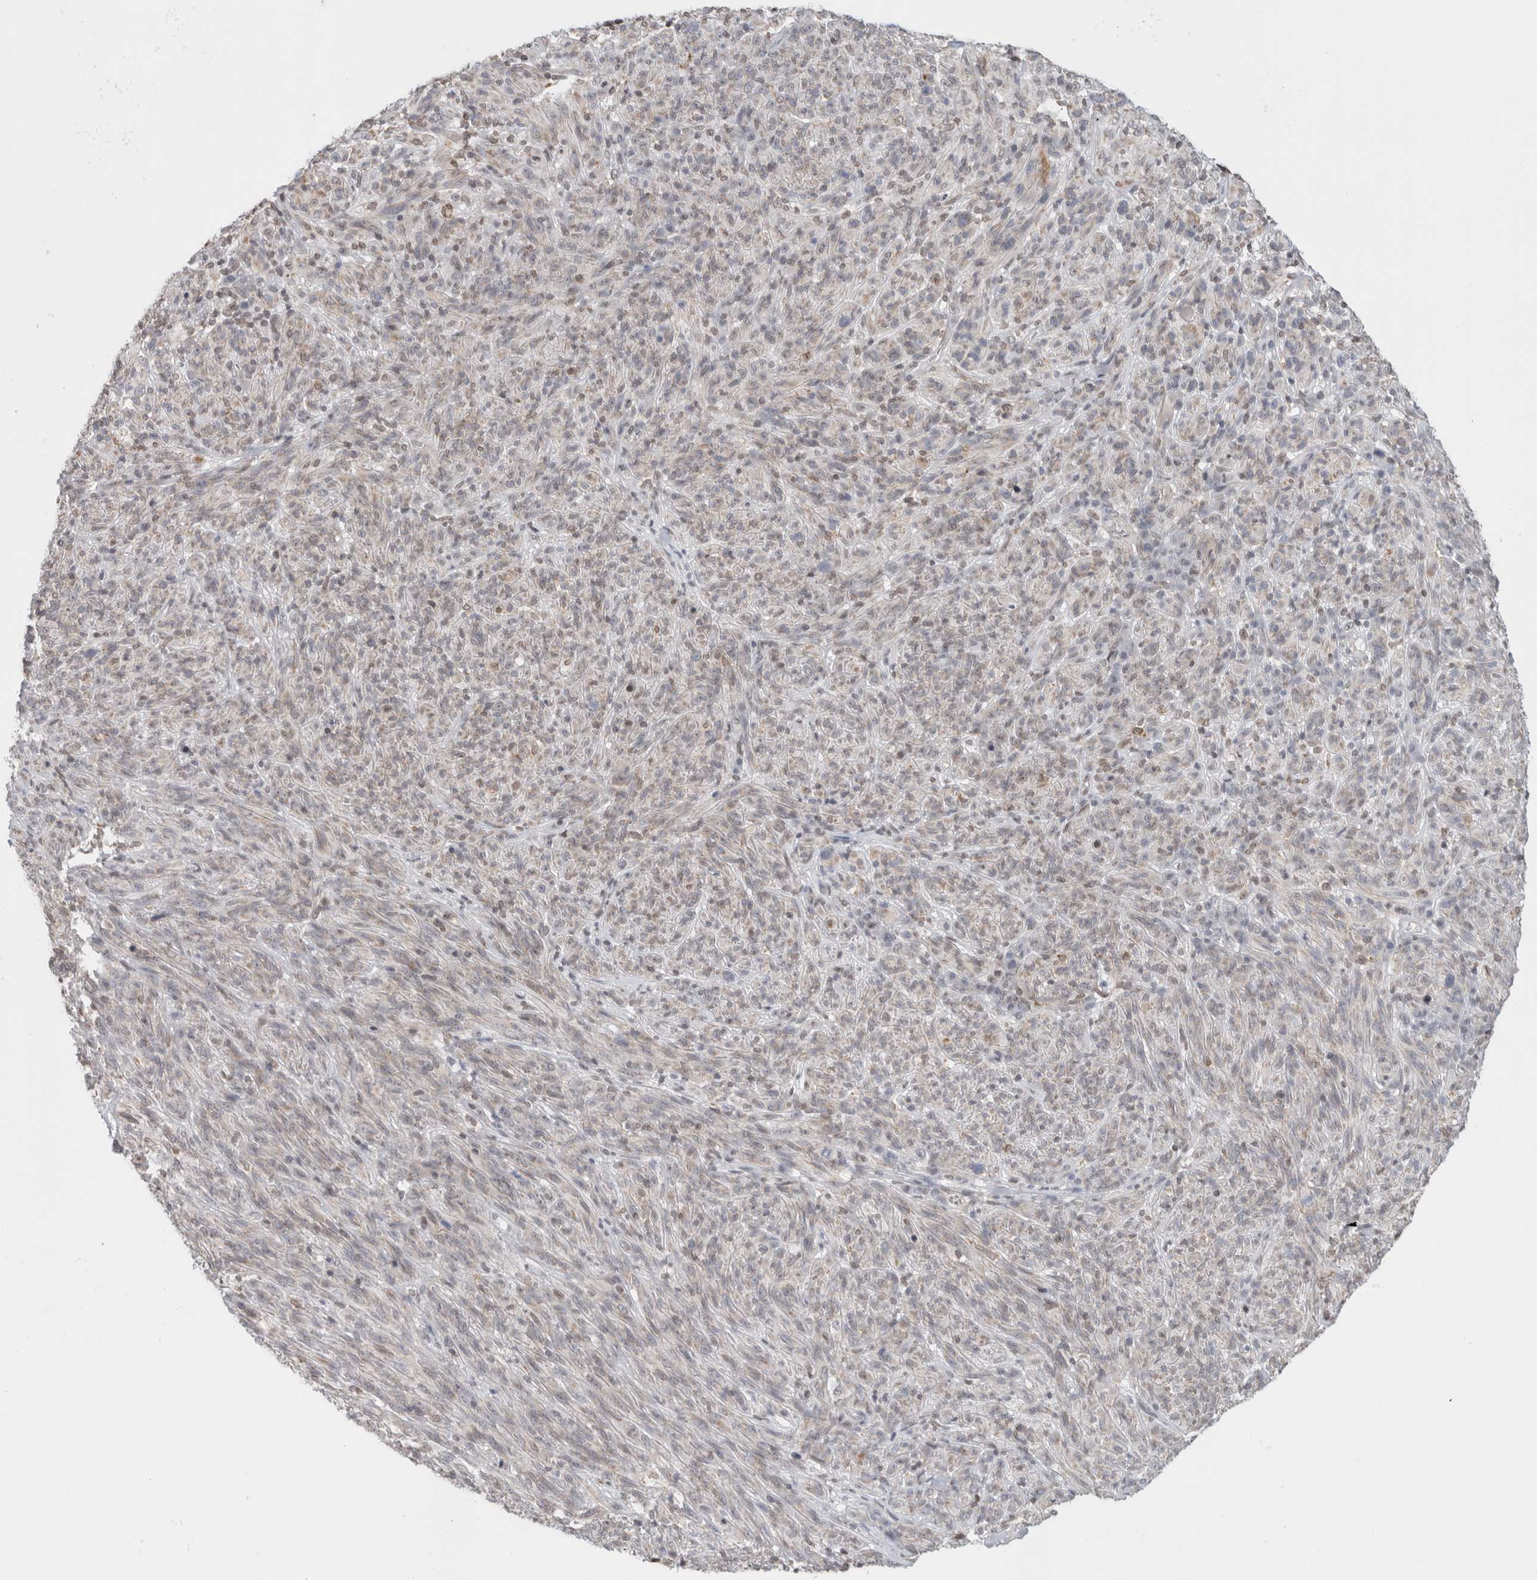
{"staining": {"intensity": "negative", "quantity": "none", "location": "none"}, "tissue": "melanoma", "cell_type": "Tumor cells", "image_type": "cancer", "snomed": [{"axis": "morphology", "description": "Malignant melanoma, NOS"}, {"axis": "topography", "description": "Skin of head"}], "caption": "Tumor cells are negative for protein expression in human melanoma.", "gene": "RBMX2", "patient": {"sex": "male", "age": 96}}